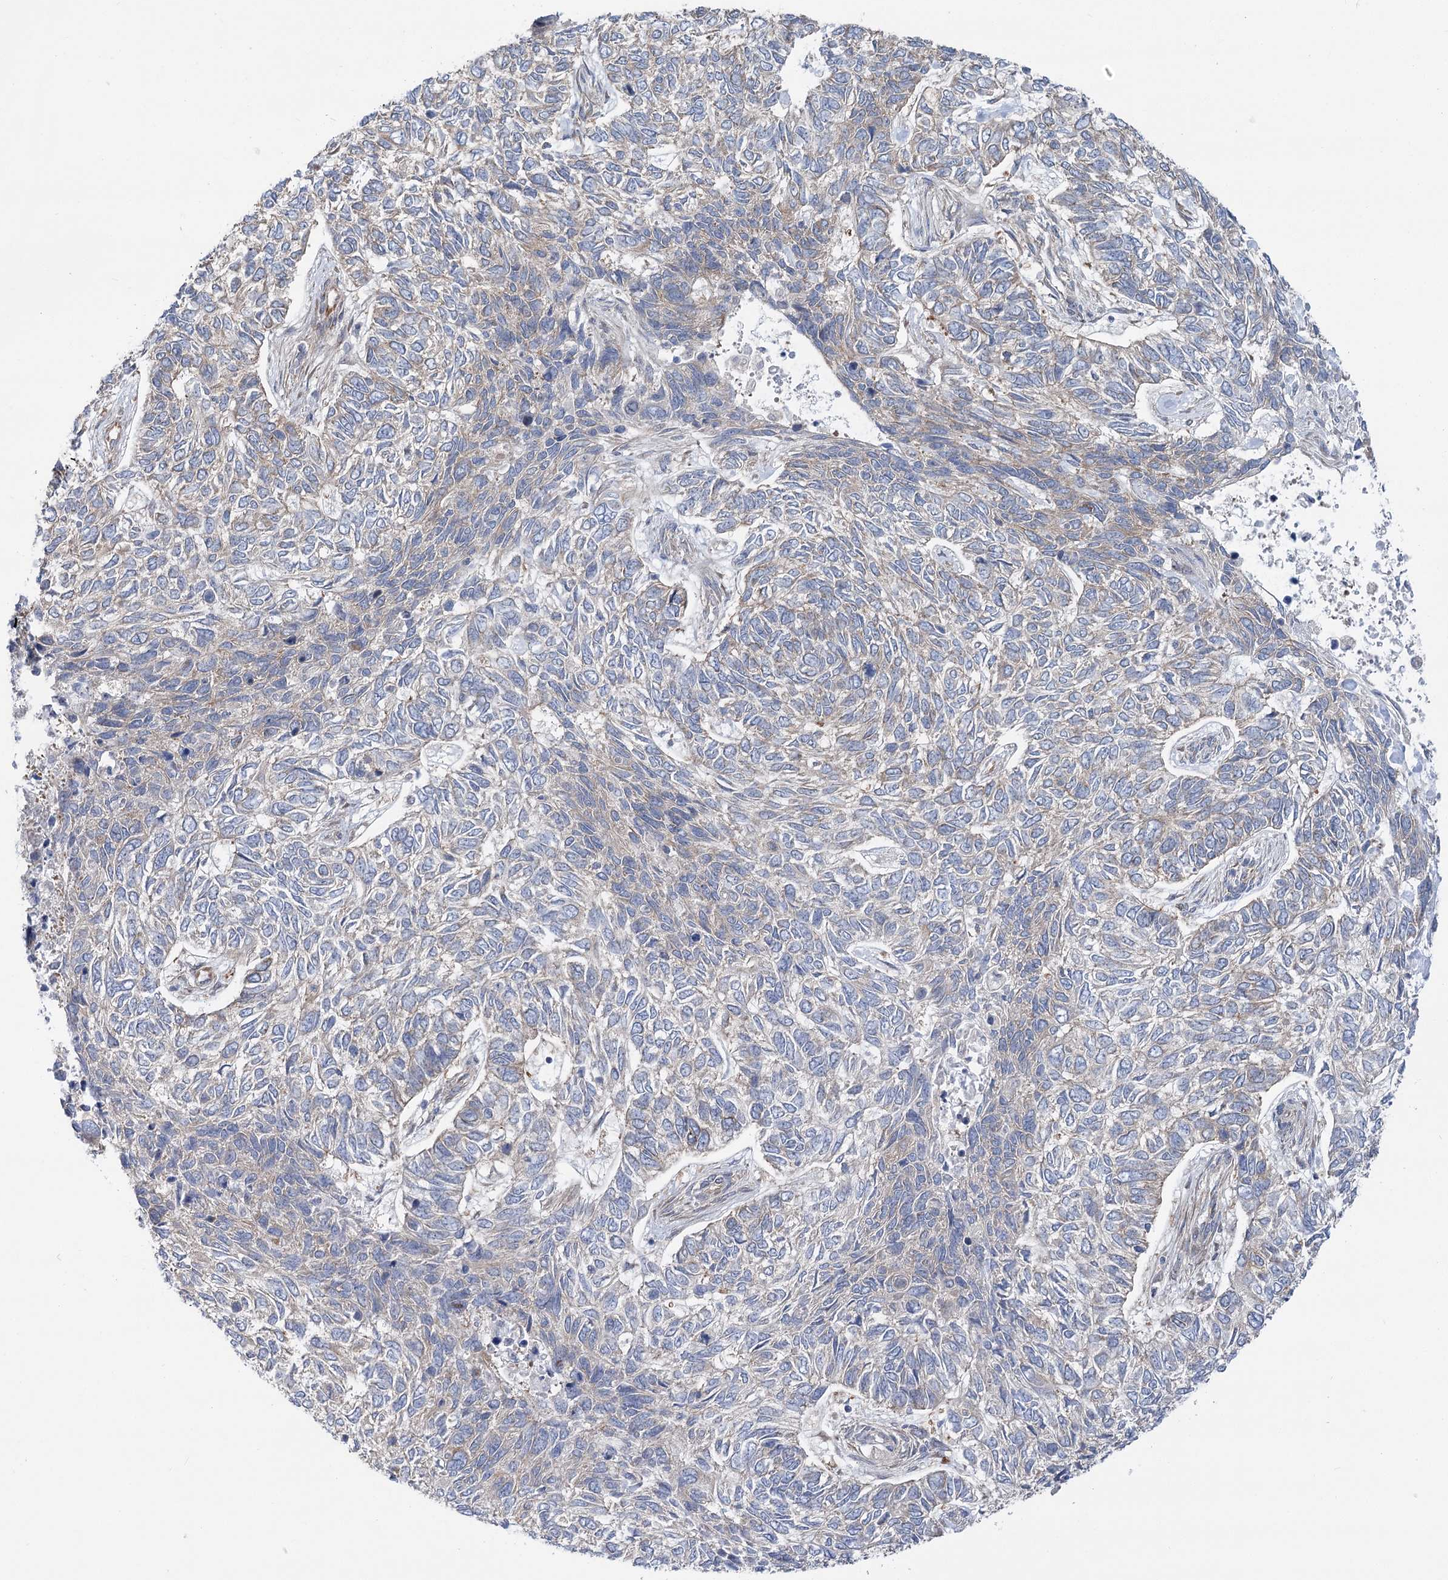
{"staining": {"intensity": "weak", "quantity": "<25%", "location": "cytoplasmic/membranous"}, "tissue": "skin cancer", "cell_type": "Tumor cells", "image_type": "cancer", "snomed": [{"axis": "morphology", "description": "Basal cell carcinoma"}, {"axis": "topography", "description": "Skin"}], "caption": "High power microscopy histopathology image of an immunohistochemistry histopathology image of skin cancer (basal cell carcinoma), revealing no significant staining in tumor cells. (DAB (3,3'-diaminobenzidine) immunohistochemistry (IHC) visualized using brightfield microscopy, high magnification).", "gene": "SCN11A", "patient": {"sex": "female", "age": 65}}